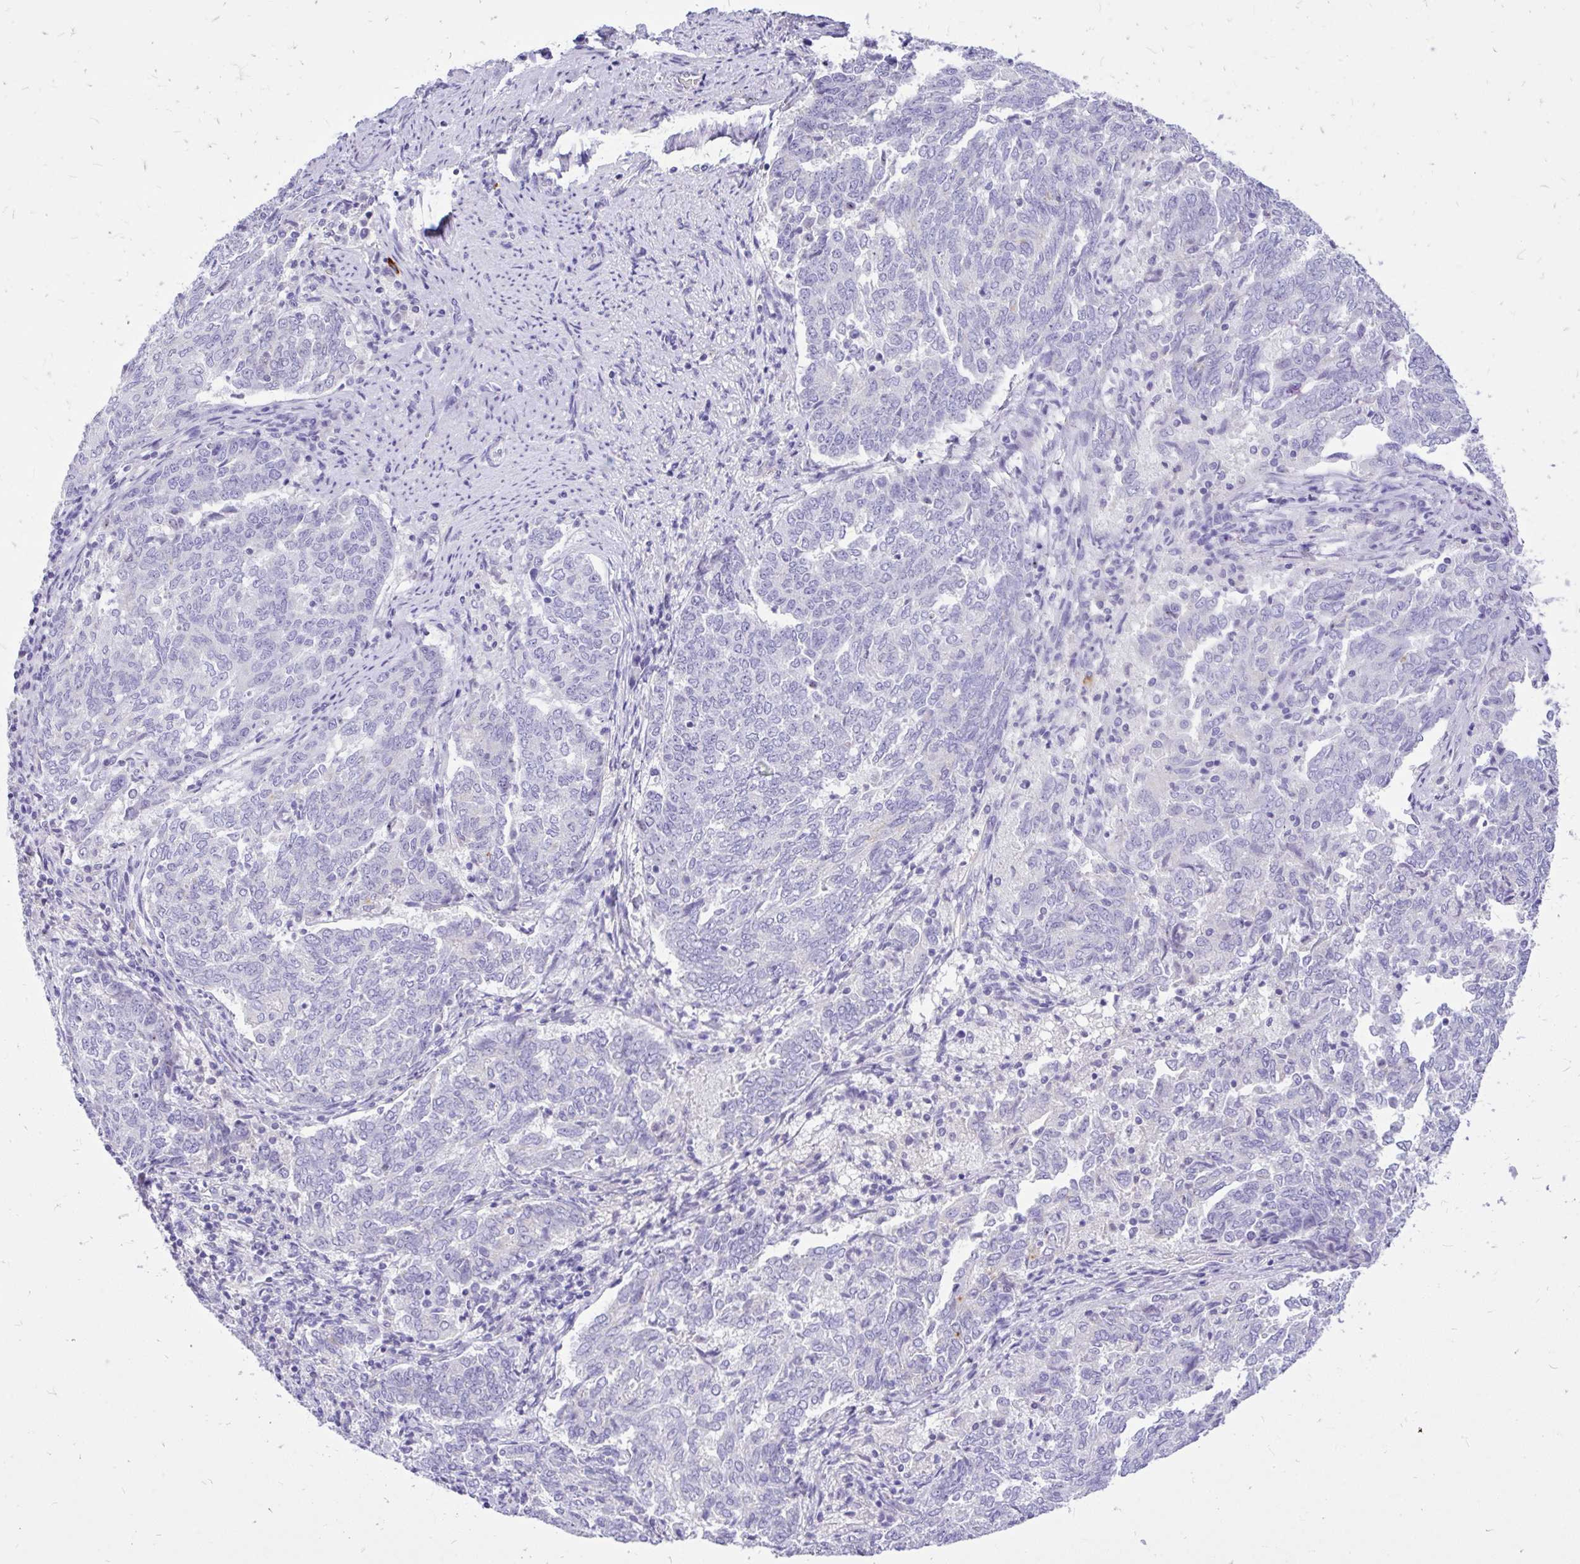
{"staining": {"intensity": "negative", "quantity": "none", "location": "none"}, "tissue": "endometrial cancer", "cell_type": "Tumor cells", "image_type": "cancer", "snomed": [{"axis": "morphology", "description": "Adenocarcinoma, NOS"}, {"axis": "topography", "description": "Endometrium"}], "caption": "A micrograph of human endometrial cancer is negative for staining in tumor cells.", "gene": "MAP1LC3A", "patient": {"sex": "female", "age": 80}}